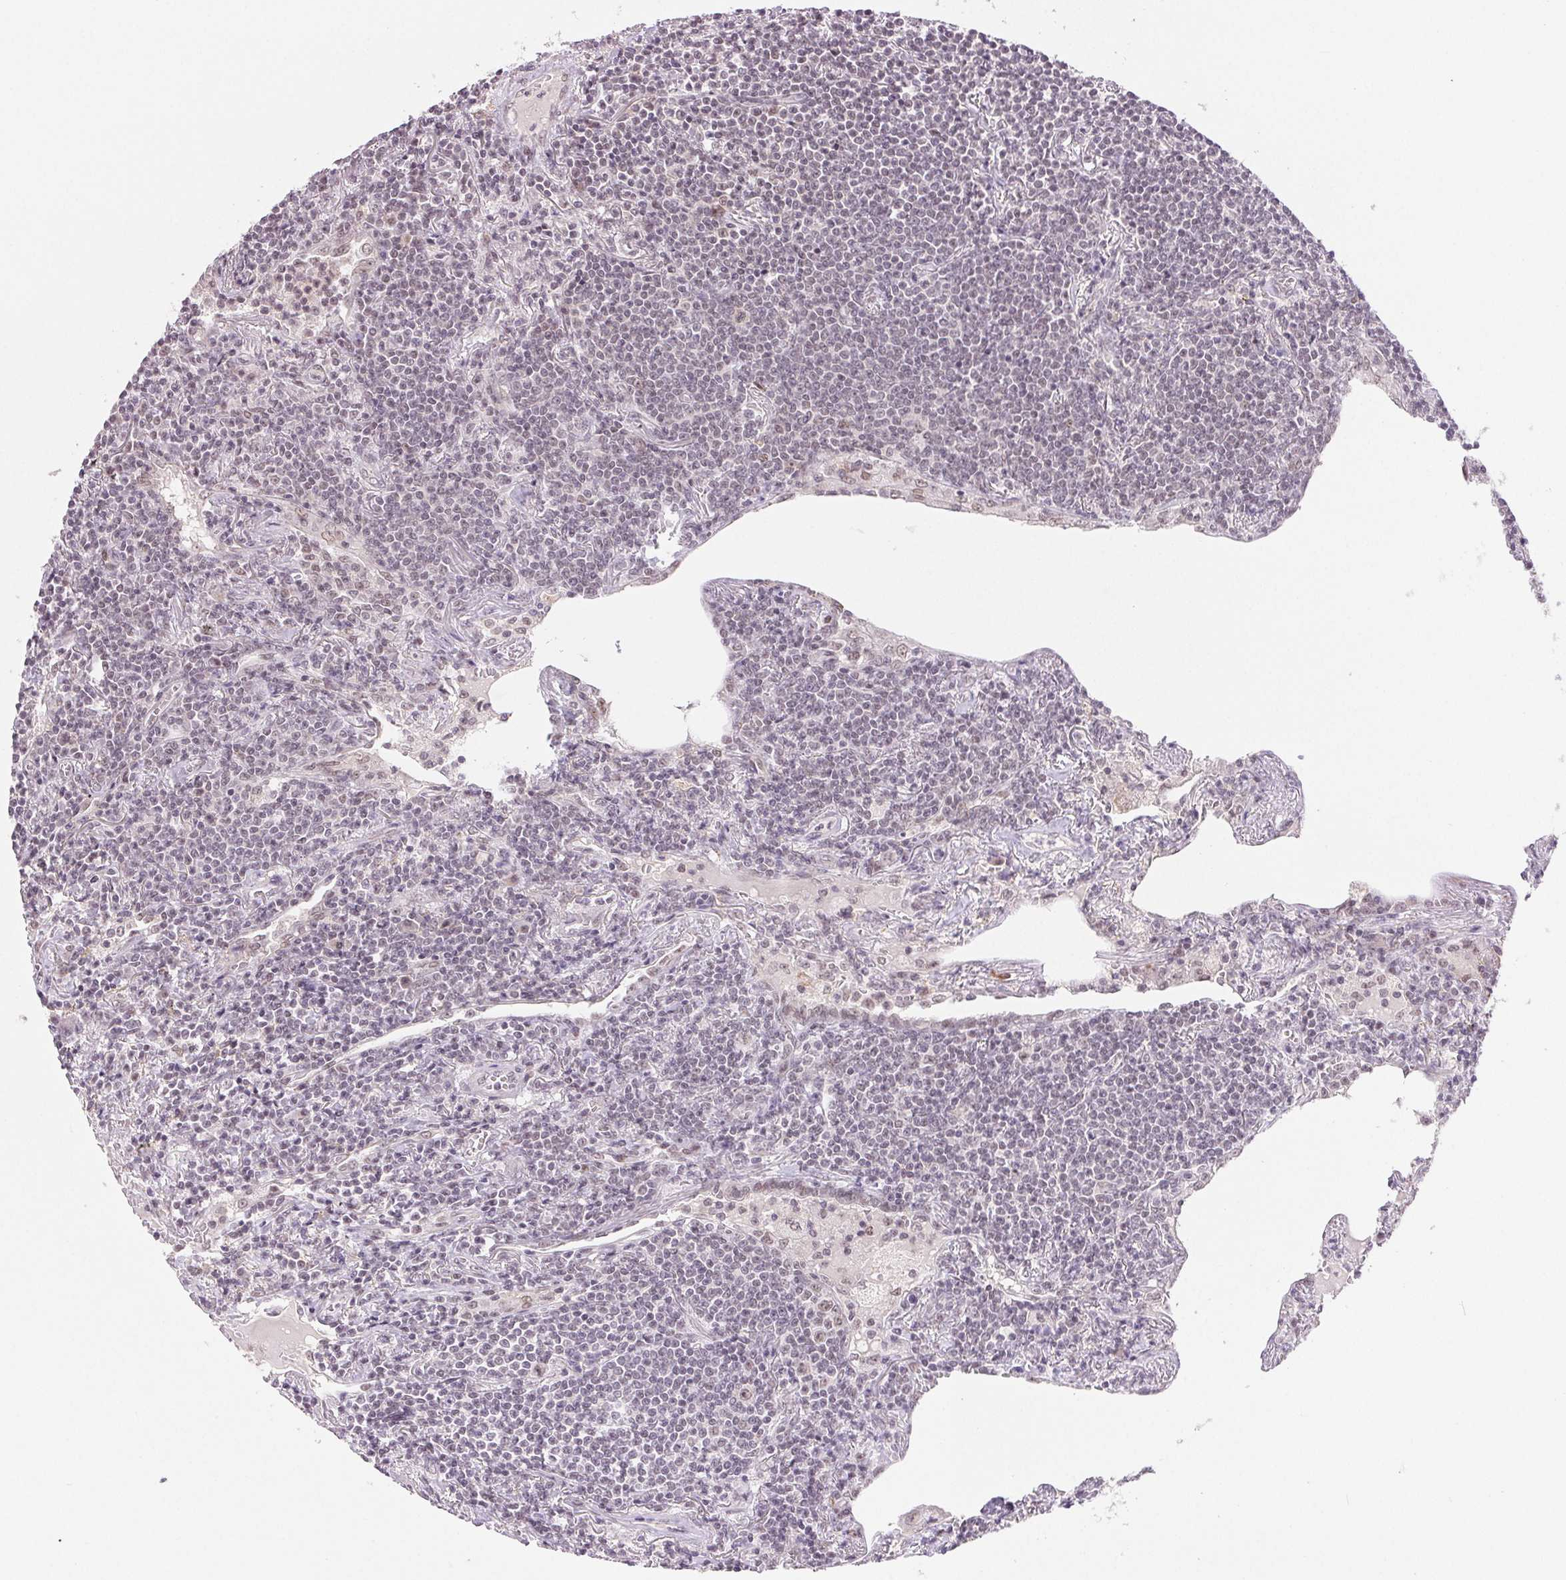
{"staining": {"intensity": "negative", "quantity": "none", "location": "none"}, "tissue": "lymphoma", "cell_type": "Tumor cells", "image_type": "cancer", "snomed": [{"axis": "morphology", "description": "Malignant lymphoma, non-Hodgkin's type, Low grade"}, {"axis": "topography", "description": "Lung"}], "caption": "The immunohistochemistry (IHC) micrograph has no significant positivity in tumor cells of lymphoma tissue.", "gene": "PRPF18", "patient": {"sex": "female", "age": 71}}